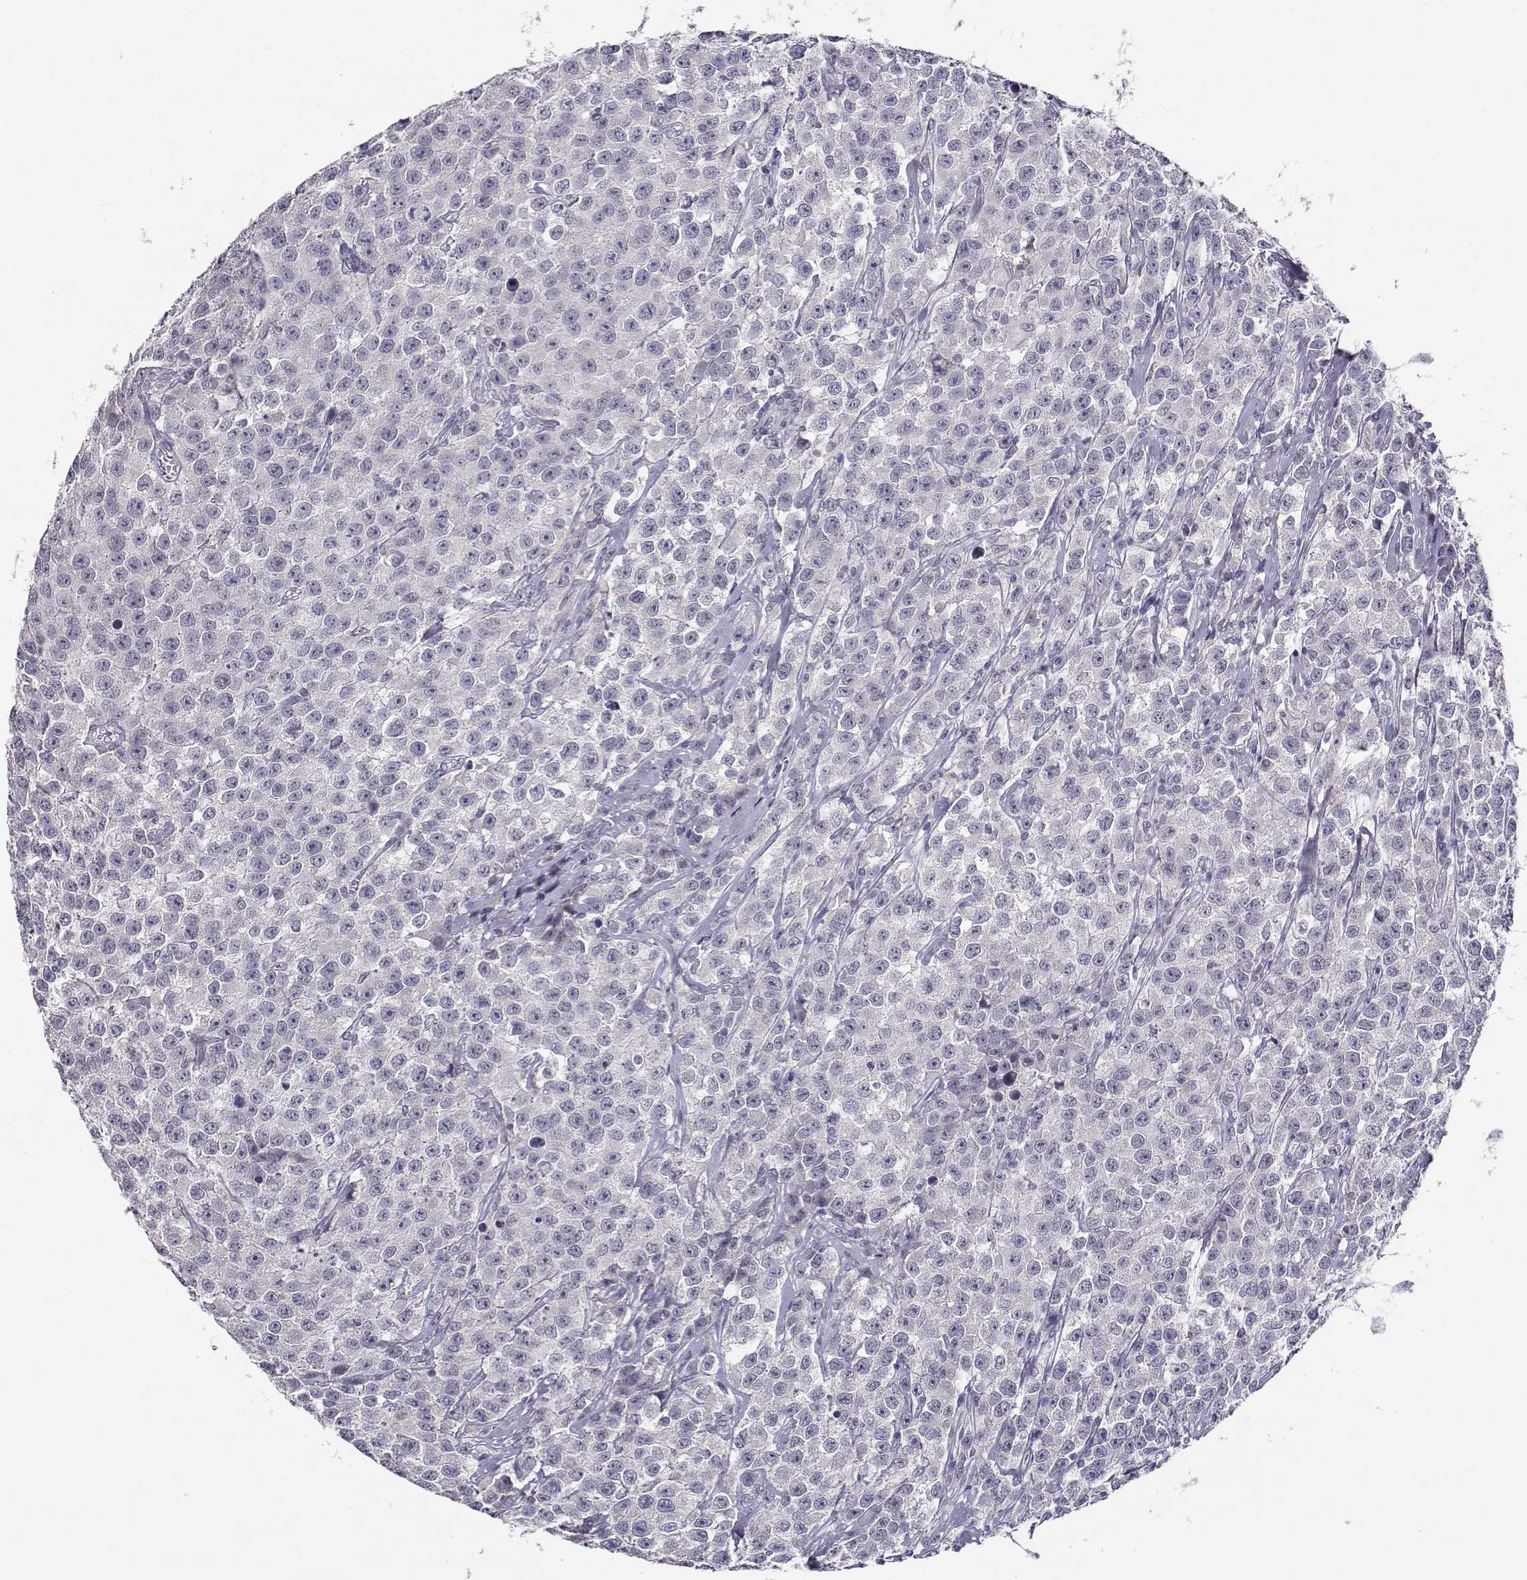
{"staining": {"intensity": "negative", "quantity": "none", "location": "none"}, "tissue": "testis cancer", "cell_type": "Tumor cells", "image_type": "cancer", "snomed": [{"axis": "morphology", "description": "Seminoma, NOS"}, {"axis": "topography", "description": "Testis"}], "caption": "Tumor cells show no significant protein staining in testis seminoma.", "gene": "RHOXF2", "patient": {"sex": "male", "age": 59}}